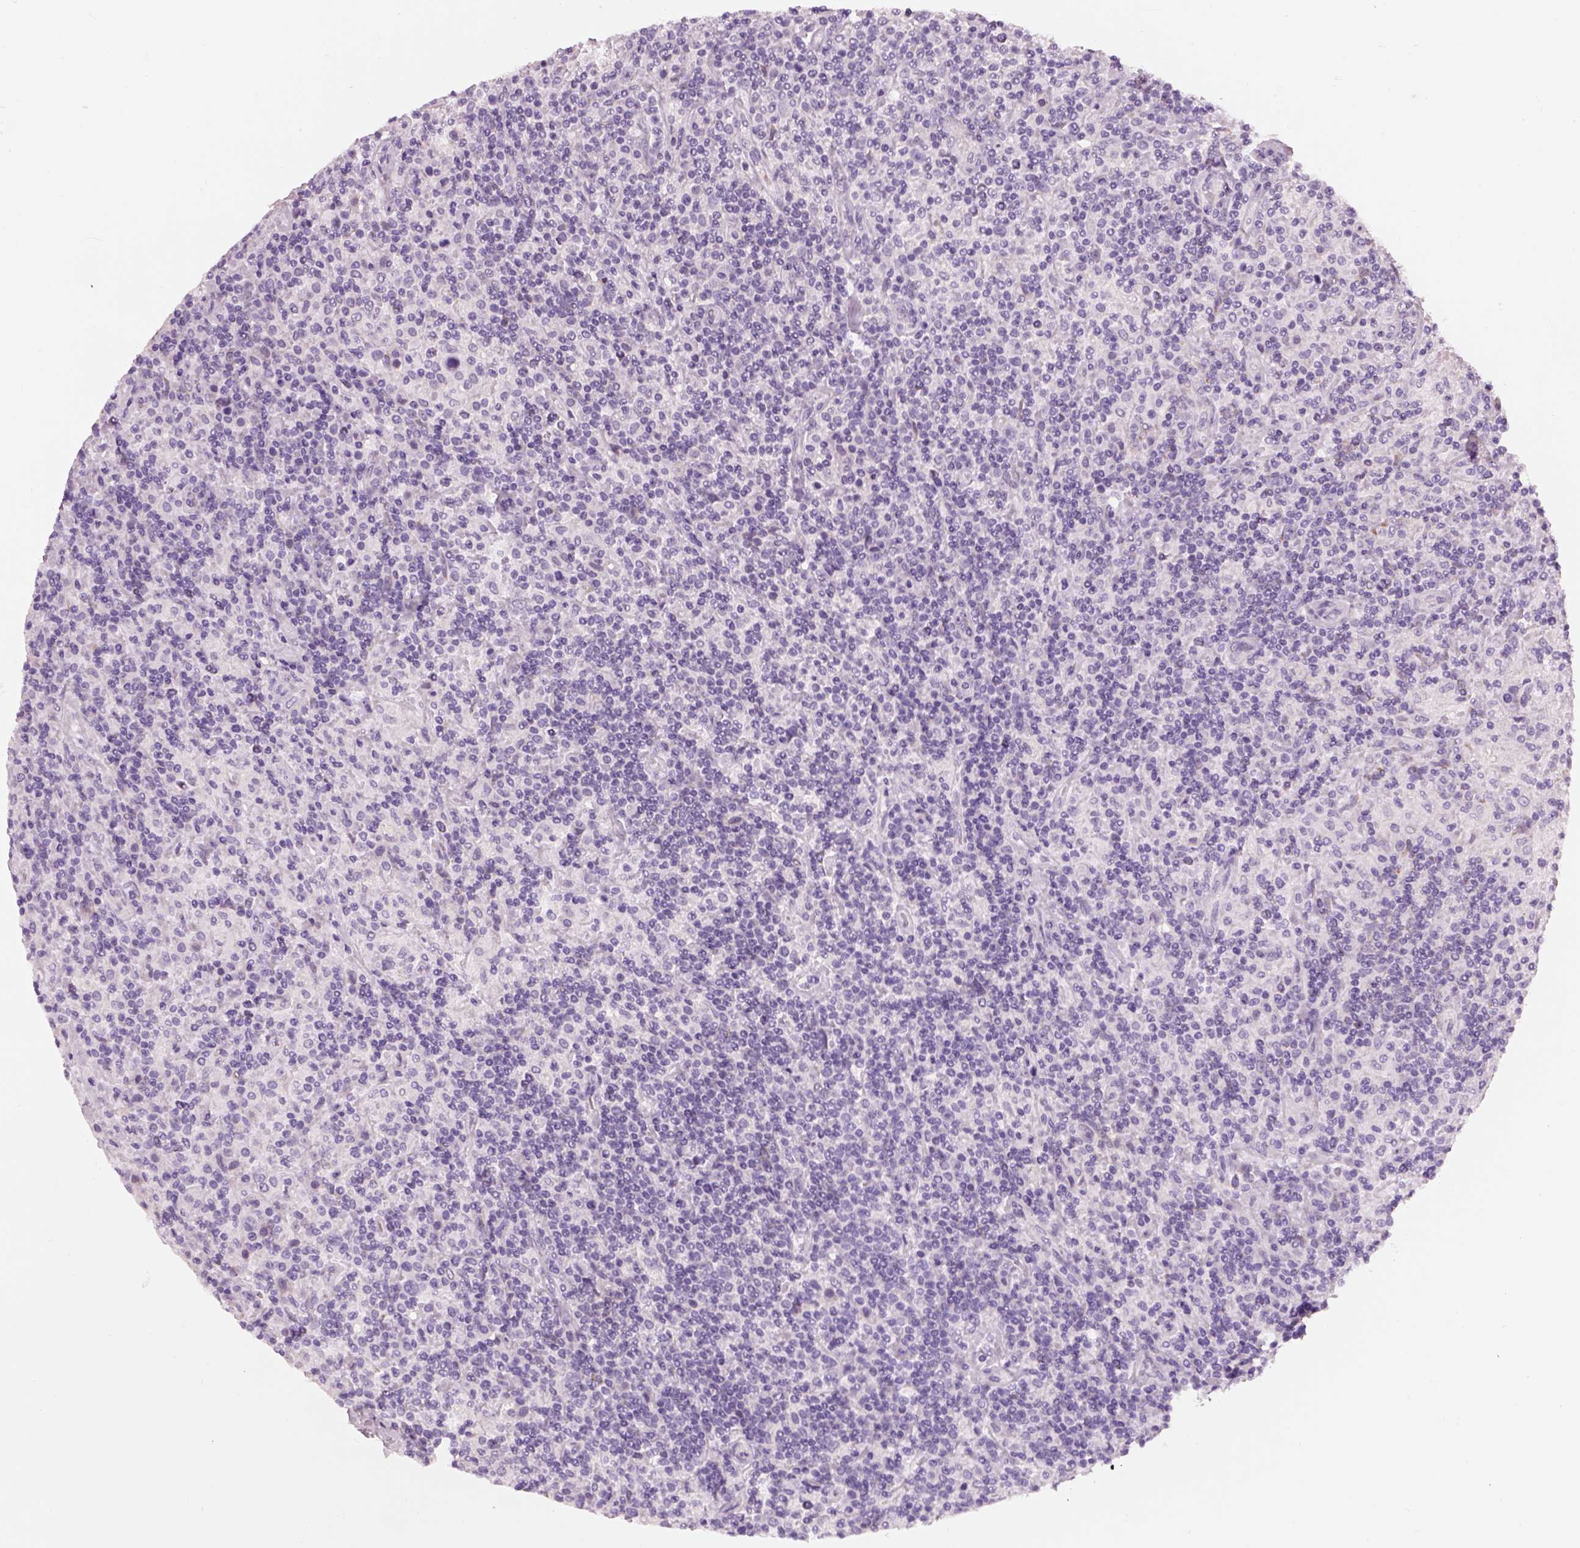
{"staining": {"intensity": "negative", "quantity": "none", "location": "none"}, "tissue": "lymphoma", "cell_type": "Tumor cells", "image_type": "cancer", "snomed": [{"axis": "morphology", "description": "Hodgkin's disease, NOS"}, {"axis": "topography", "description": "Lymph node"}], "caption": "Immunohistochemical staining of lymphoma reveals no significant positivity in tumor cells.", "gene": "KCNMB4", "patient": {"sex": "male", "age": 70}}